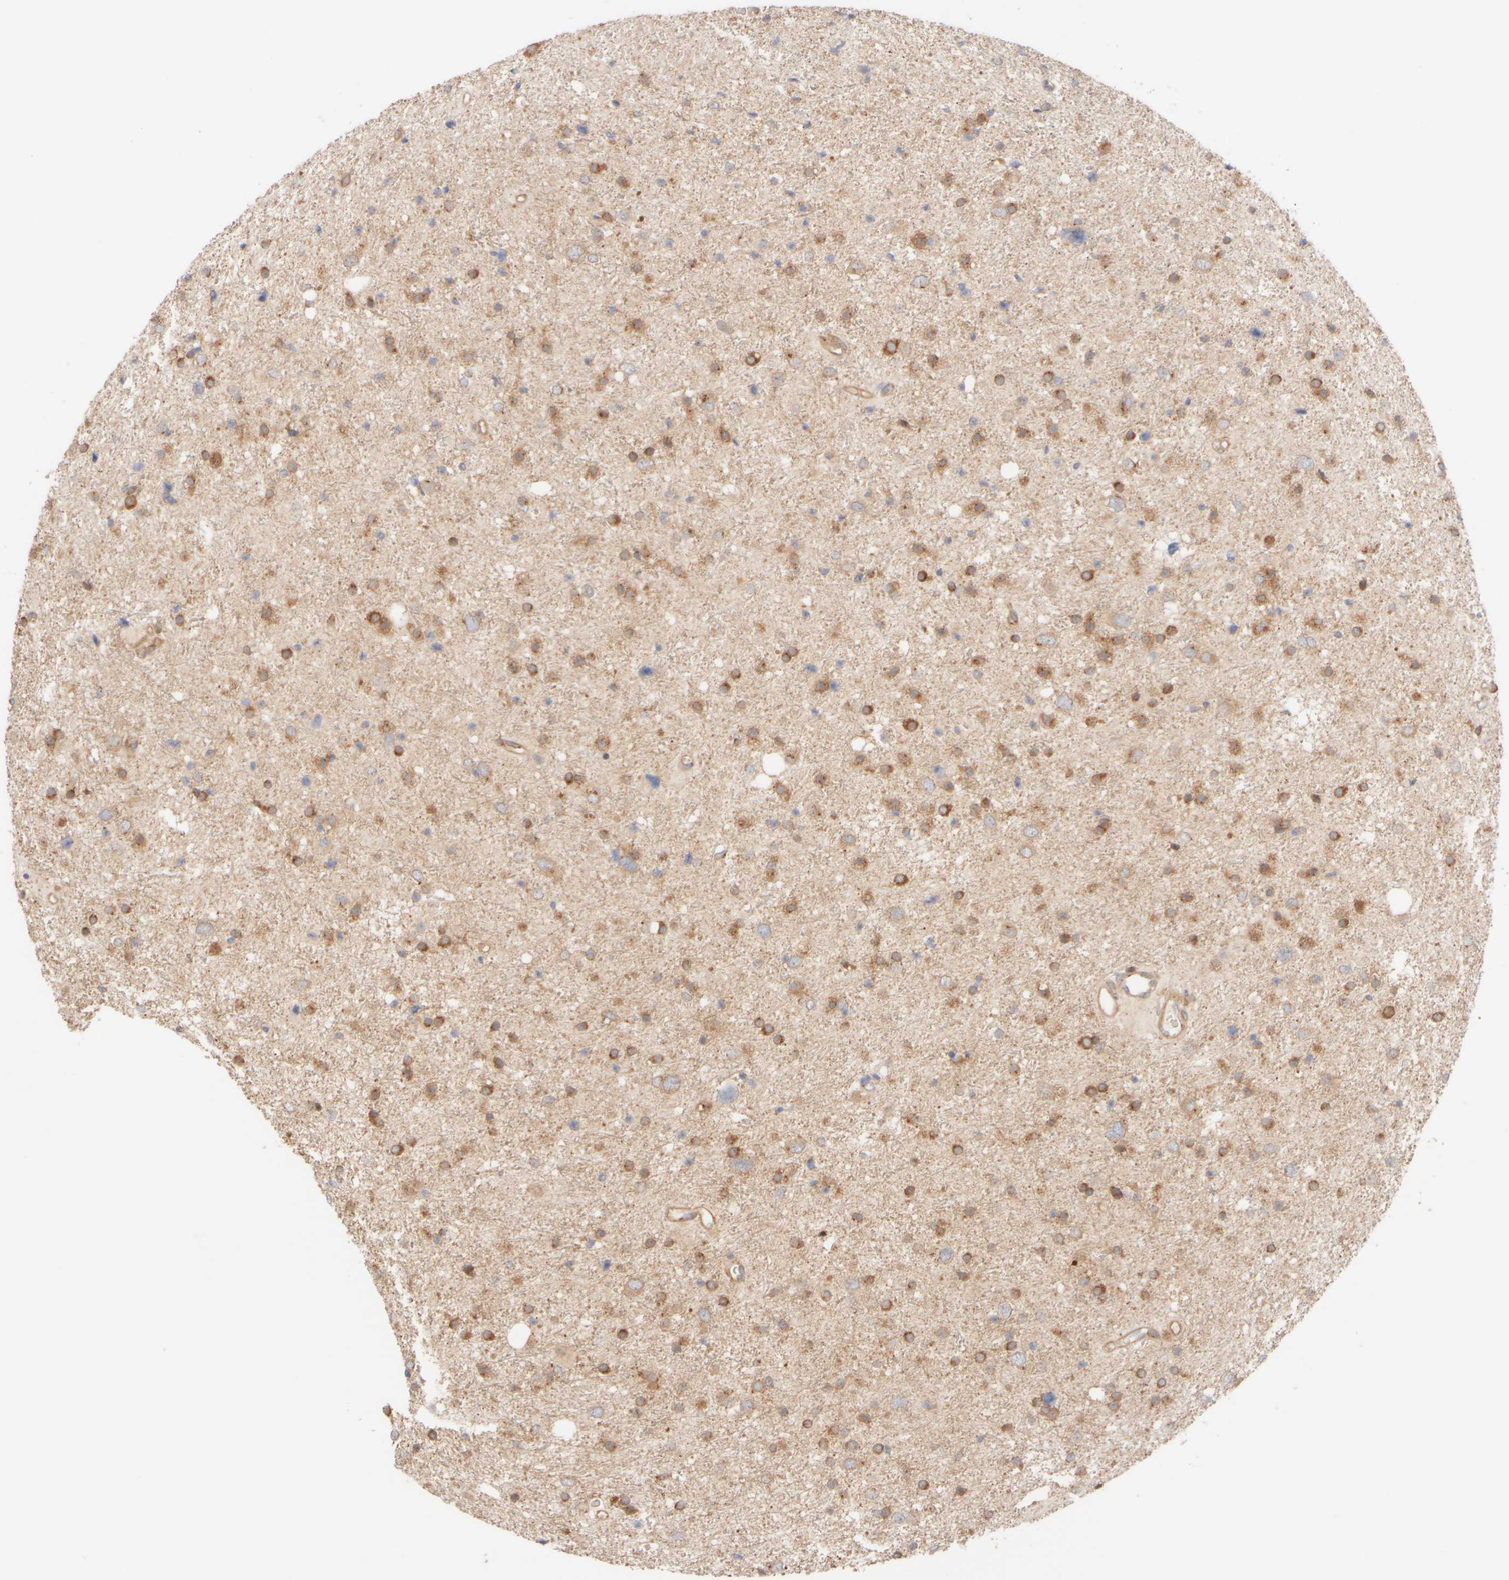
{"staining": {"intensity": "moderate", "quantity": ">75%", "location": "cytoplasmic/membranous"}, "tissue": "glioma", "cell_type": "Tumor cells", "image_type": "cancer", "snomed": [{"axis": "morphology", "description": "Glioma, malignant, Low grade"}, {"axis": "topography", "description": "Brain"}], "caption": "An IHC micrograph of tumor tissue is shown. Protein staining in brown shows moderate cytoplasmic/membranous positivity in glioma within tumor cells.", "gene": "RABEP1", "patient": {"sex": "female", "age": 37}}